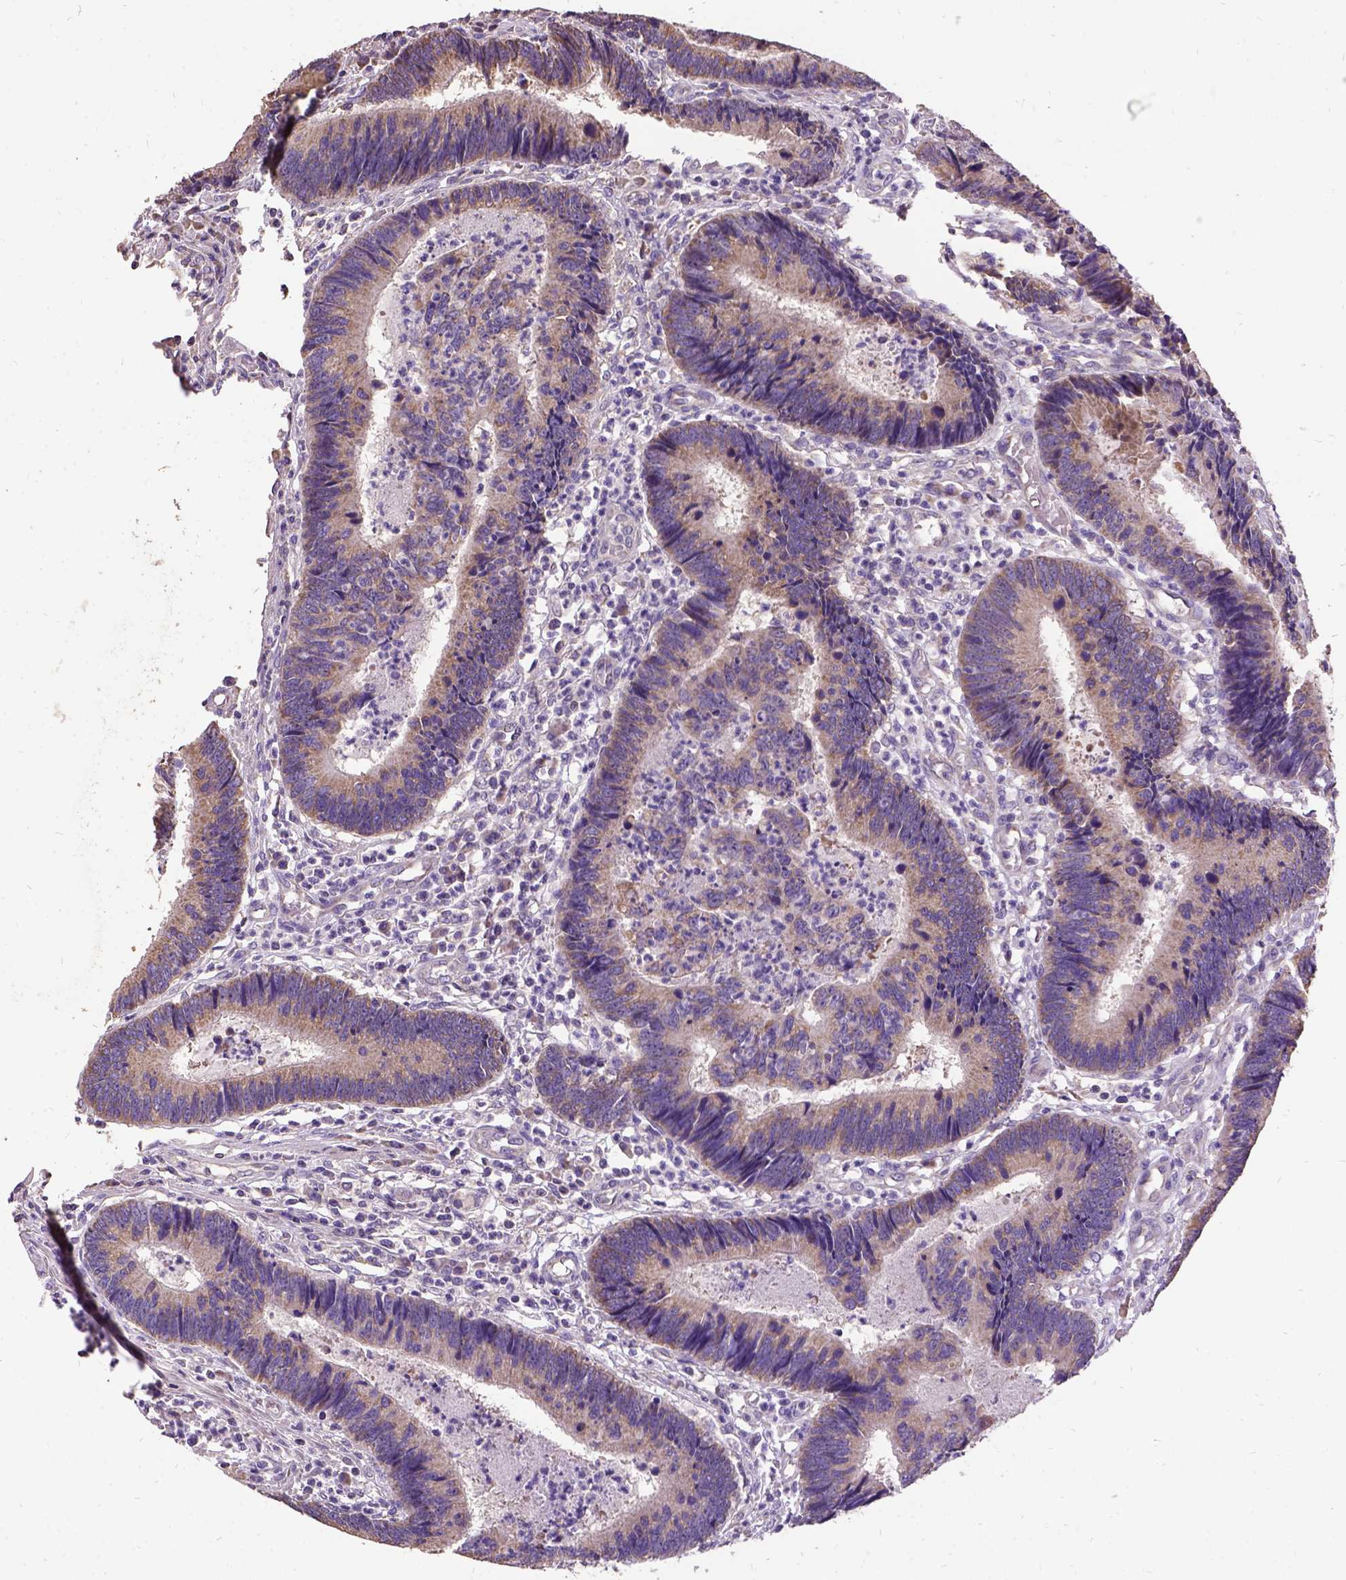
{"staining": {"intensity": "moderate", "quantity": ">75%", "location": "cytoplasmic/membranous"}, "tissue": "colorectal cancer", "cell_type": "Tumor cells", "image_type": "cancer", "snomed": [{"axis": "morphology", "description": "Adenocarcinoma, NOS"}, {"axis": "topography", "description": "Colon"}], "caption": "Adenocarcinoma (colorectal) stained with immunohistochemistry (IHC) shows moderate cytoplasmic/membranous positivity in about >75% of tumor cells. The staining was performed using DAB, with brown indicating positive protein expression. Nuclei are stained blue with hematoxylin.", "gene": "DQX1", "patient": {"sex": "female", "age": 67}}